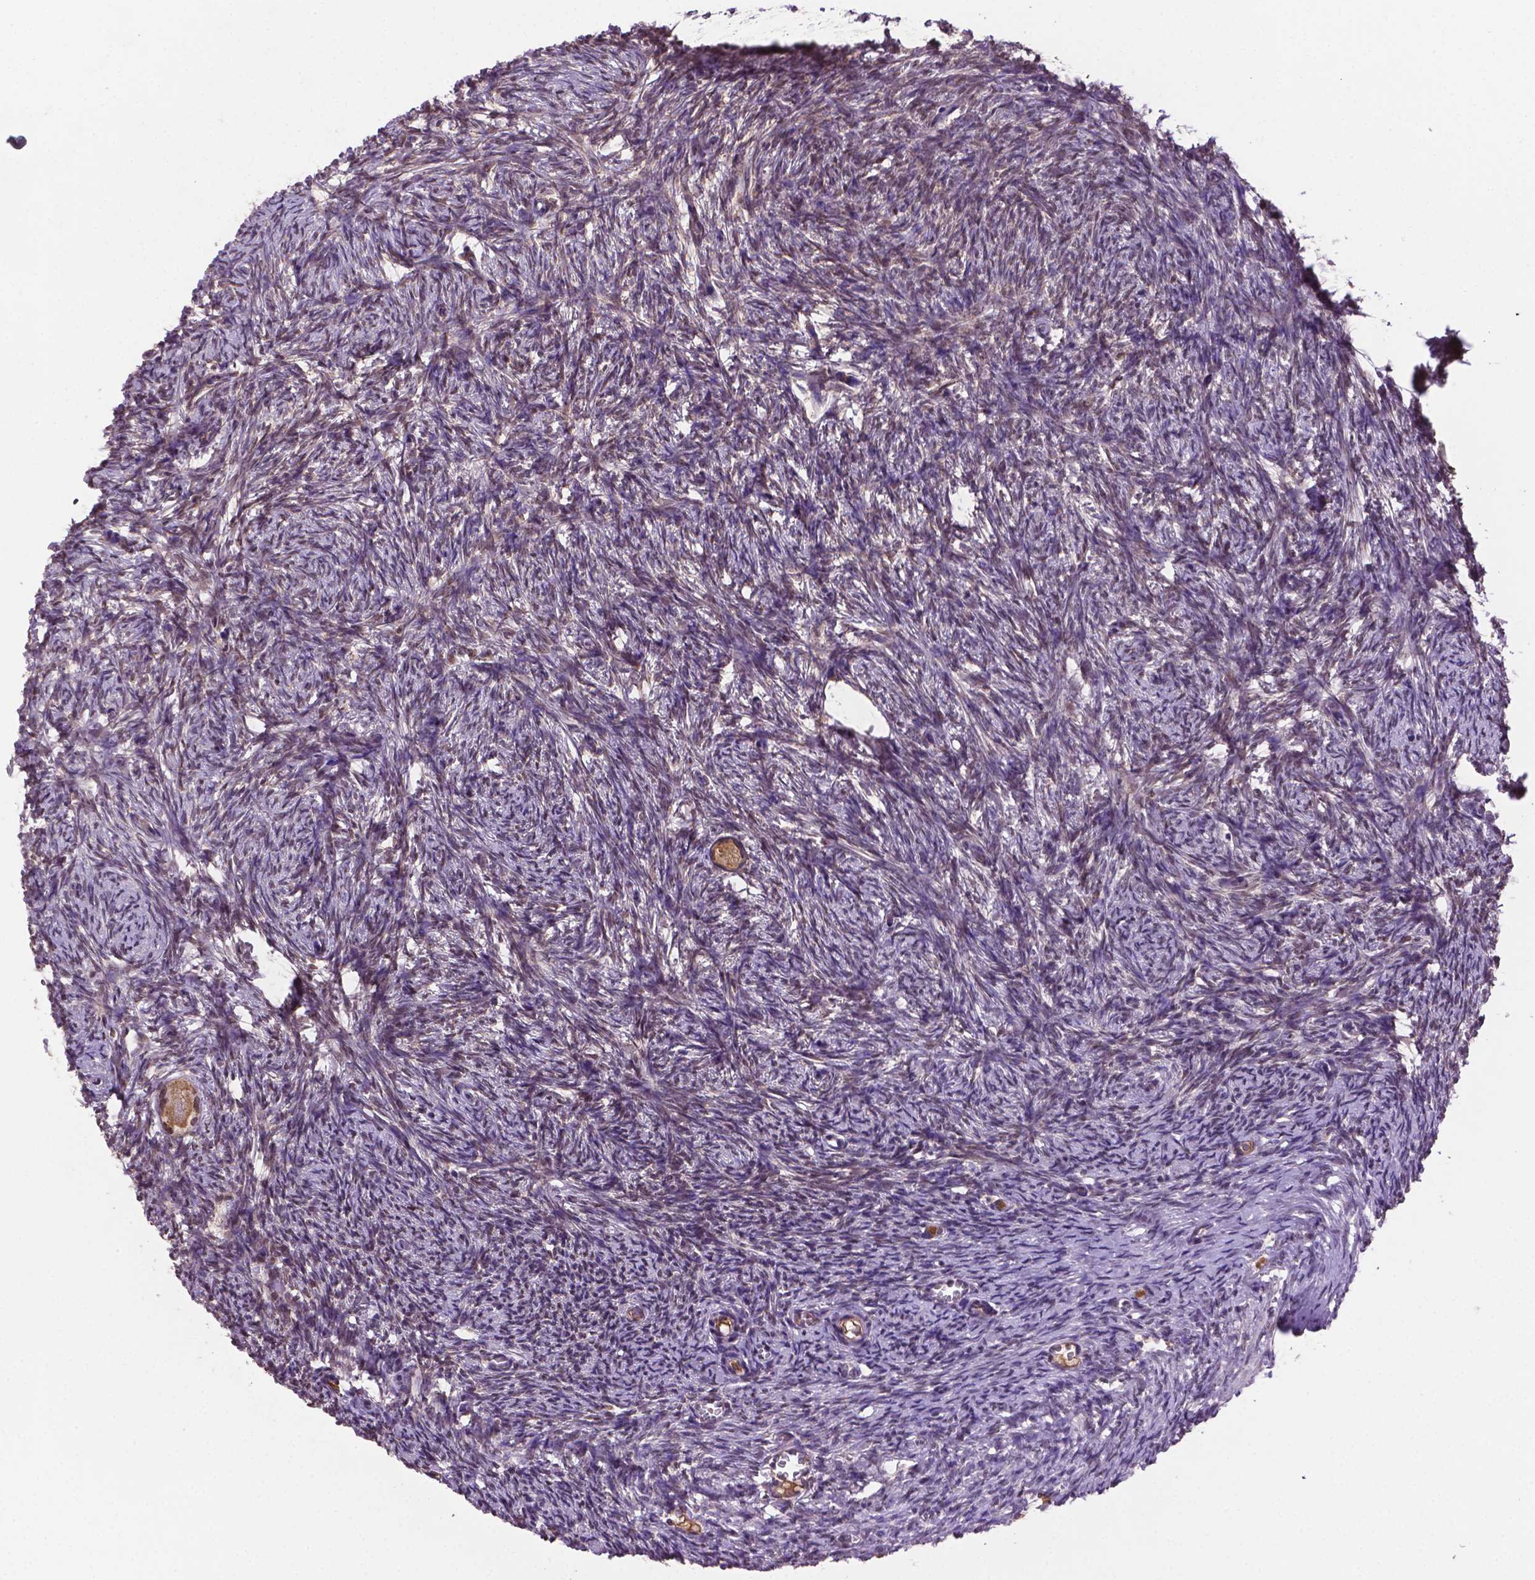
{"staining": {"intensity": "moderate", "quantity": ">75%", "location": "cytoplasmic/membranous"}, "tissue": "ovary", "cell_type": "Follicle cells", "image_type": "normal", "snomed": [{"axis": "morphology", "description": "Normal tissue, NOS"}, {"axis": "topography", "description": "Ovary"}], "caption": "Protein expression analysis of benign human ovary reveals moderate cytoplasmic/membranous expression in about >75% of follicle cells.", "gene": "ENSG00000289700", "patient": {"sex": "female", "age": 46}}